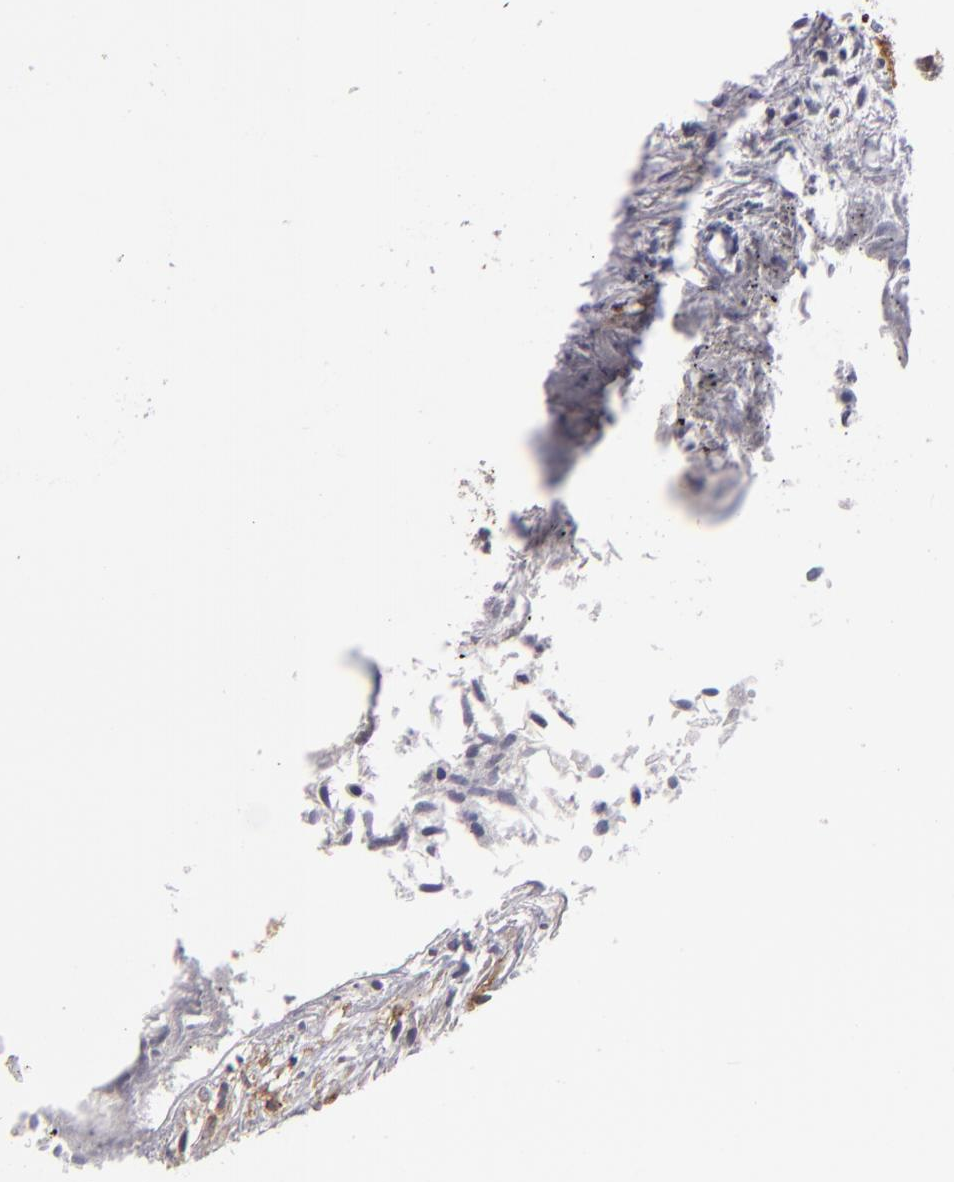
{"staining": {"intensity": "negative", "quantity": "none", "location": "none"}, "tissue": "urothelial cancer", "cell_type": "Tumor cells", "image_type": "cancer", "snomed": [{"axis": "morphology", "description": "Urothelial carcinoma, Low grade"}, {"axis": "topography", "description": "Urinary bladder"}], "caption": "Tumor cells show no significant expression in urothelial cancer.", "gene": "ALCAM", "patient": {"sex": "male", "age": 84}}